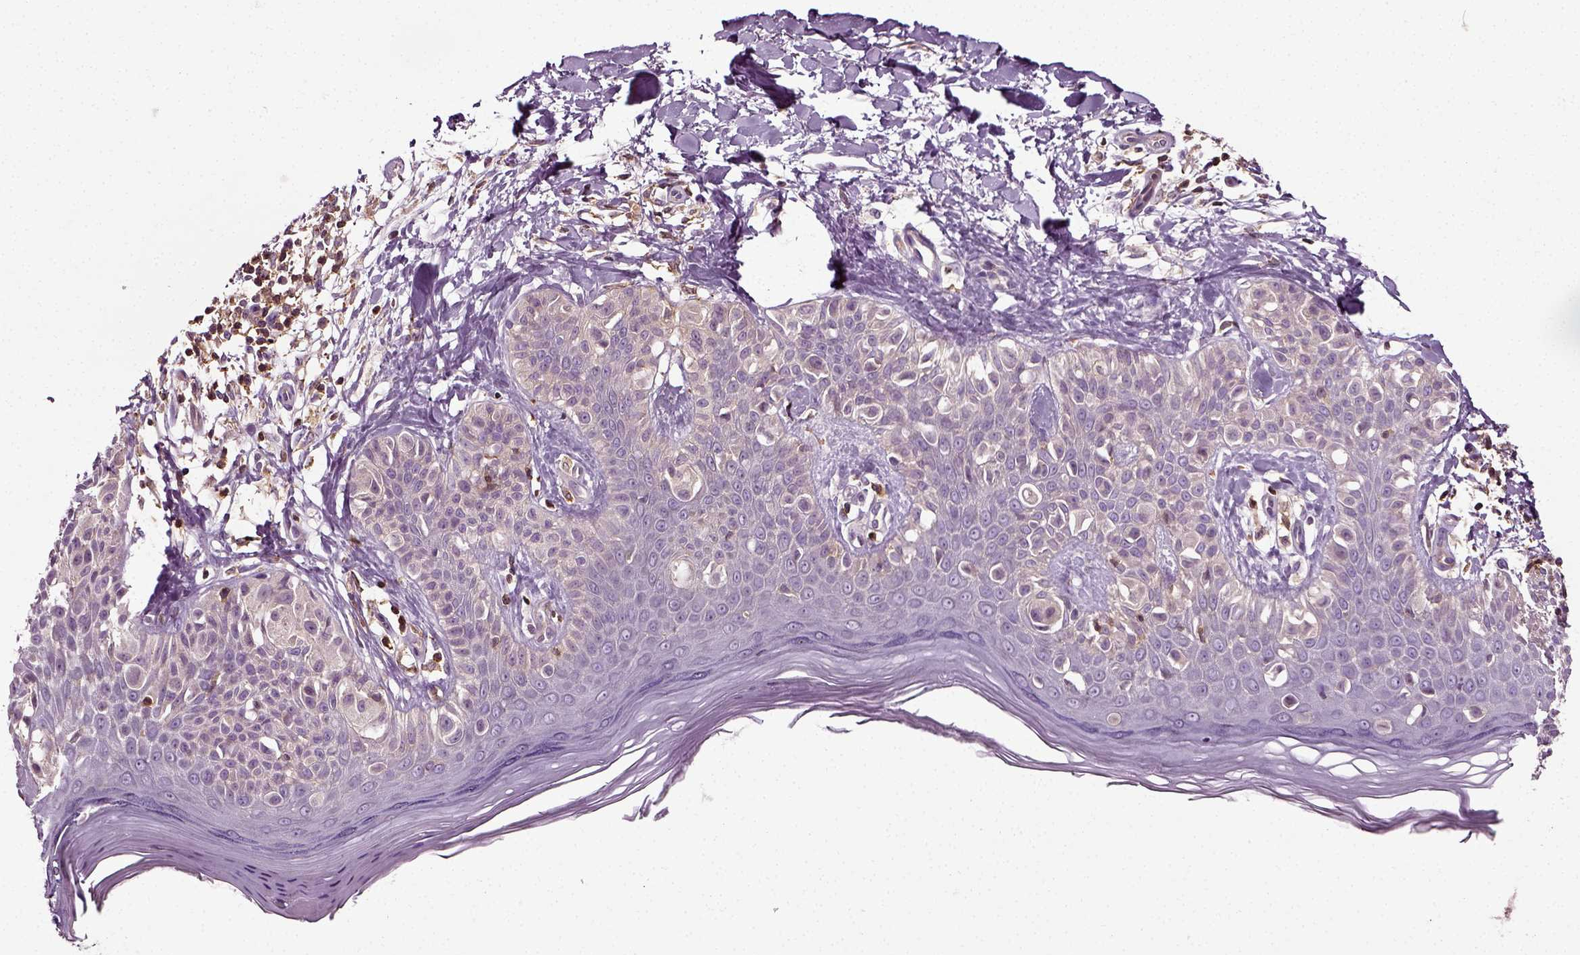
{"staining": {"intensity": "negative", "quantity": "none", "location": "none"}, "tissue": "melanoma", "cell_type": "Tumor cells", "image_type": "cancer", "snomed": [{"axis": "morphology", "description": "Malignant melanoma, NOS"}, {"axis": "topography", "description": "Skin"}], "caption": "Tumor cells show no significant positivity in malignant melanoma.", "gene": "RHOF", "patient": {"sex": "female", "age": 73}}